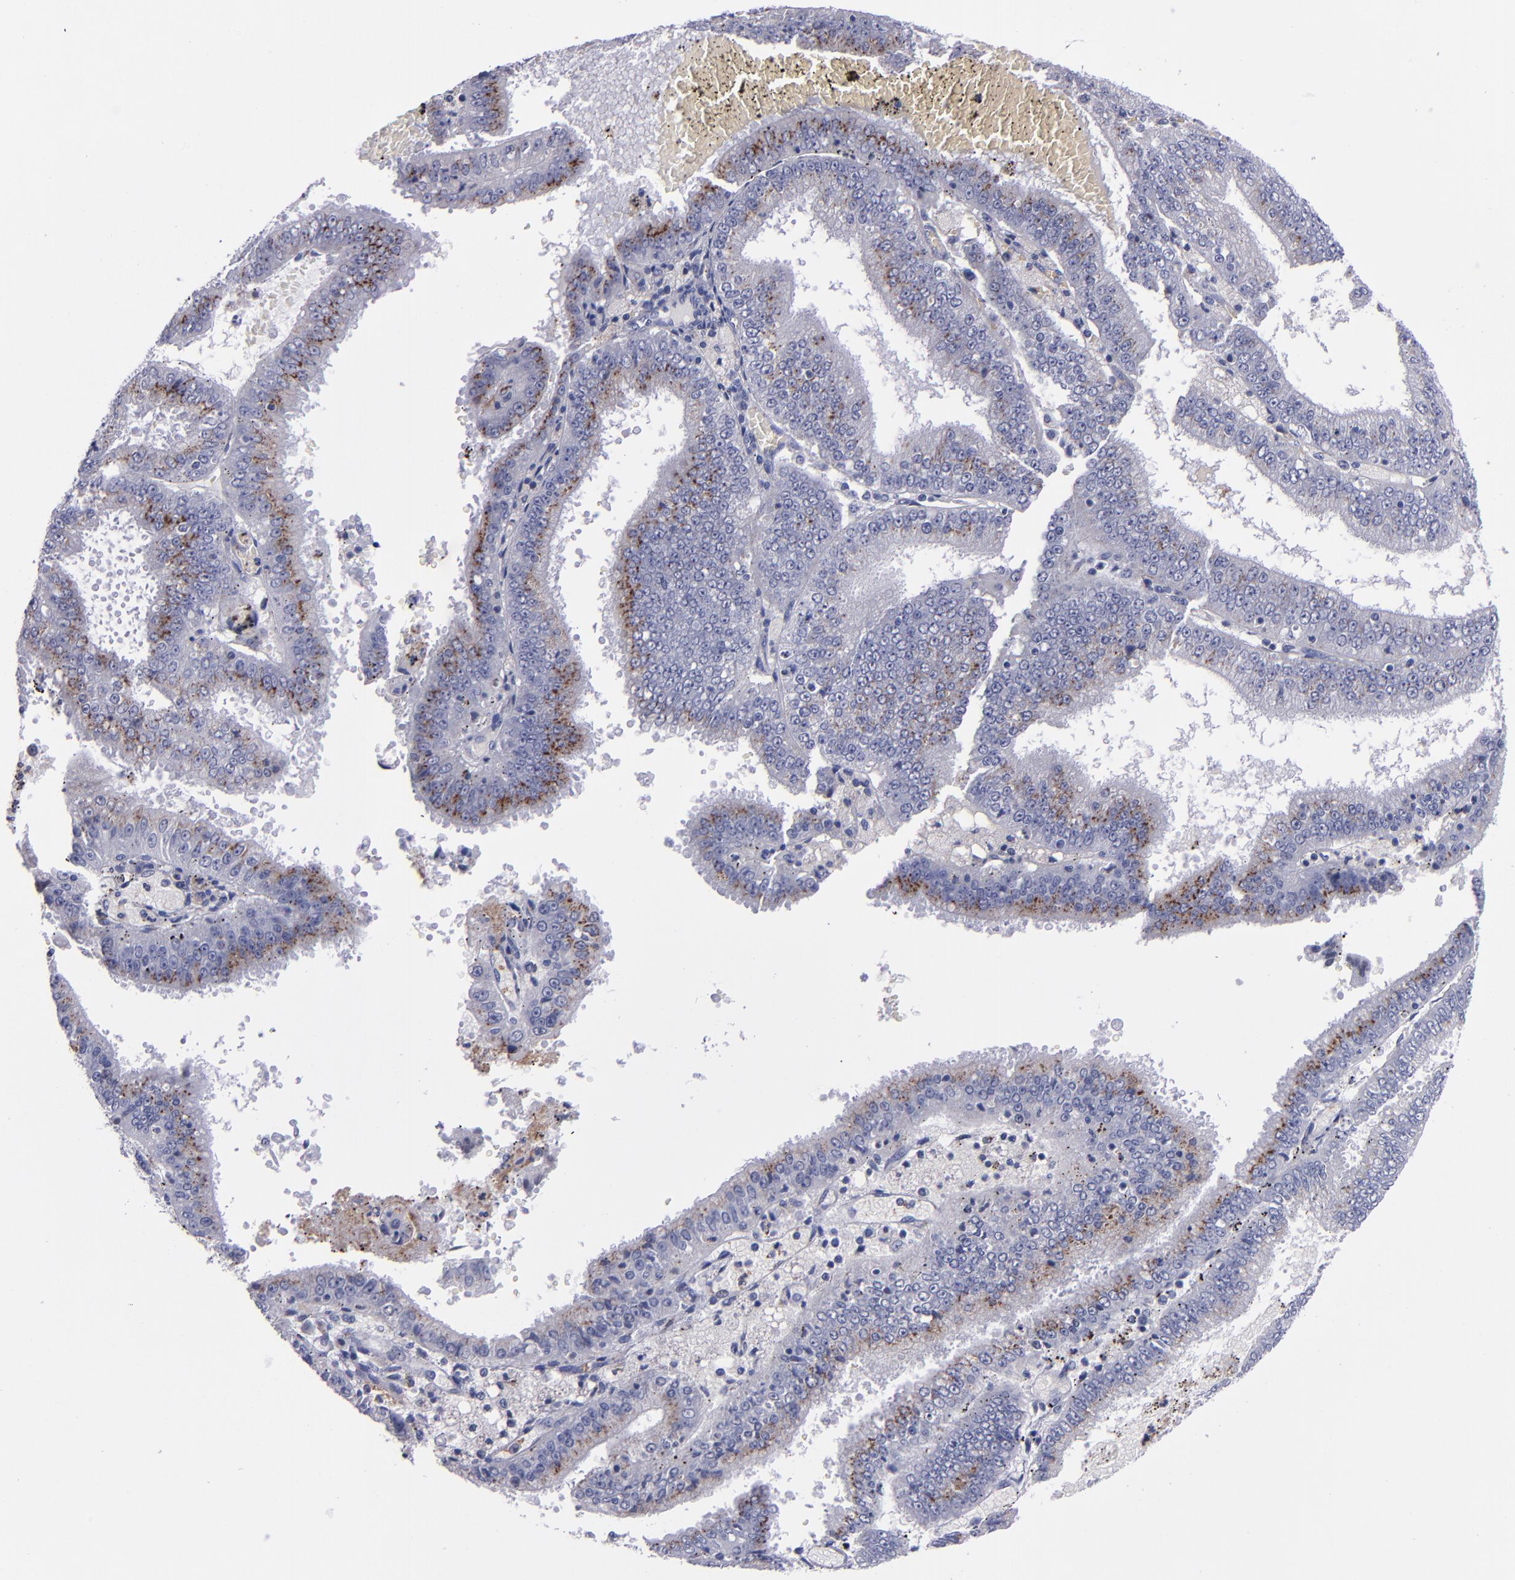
{"staining": {"intensity": "strong", "quantity": ">75%", "location": "cytoplasmic/membranous"}, "tissue": "endometrial cancer", "cell_type": "Tumor cells", "image_type": "cancer", "snomed": [{"axis": "morphology", "description": "Adenocarcinoma, NOS"}, {"axis": "topography", "description": "Endometrium"}], "caption": "This is a micrograph of immunohistochemistry staining of endometrial cancer (adenocarcinoma), which shows strong positivity in the cytoplasmic/membranous of tumor cells.", "gene": "RAB41", "patient": {"sex": "female", "age": 66}}